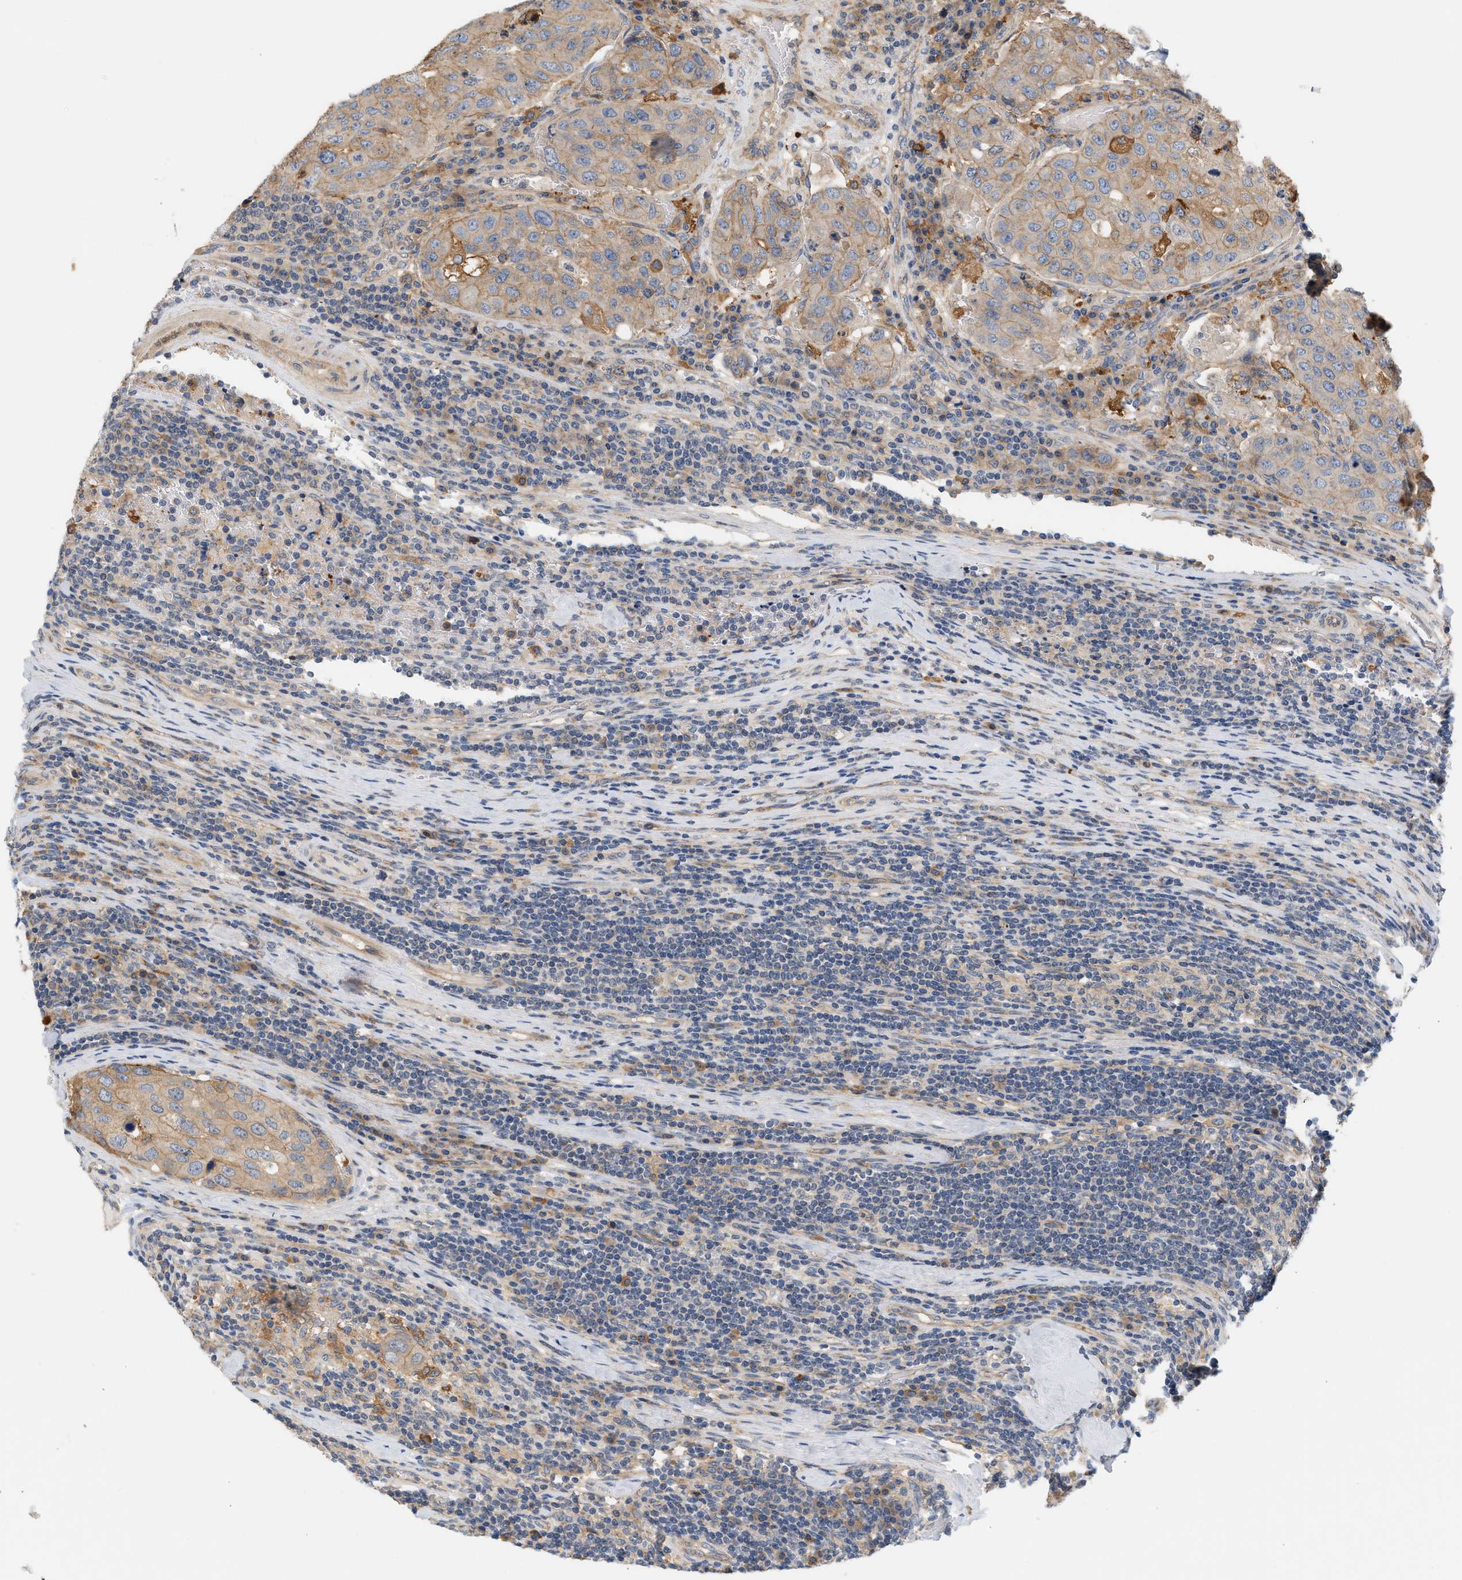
{"staining": {"intensity": "weak", "quantity": "25%-75%", "location": "cytoplasmic/membranous"}, "tissue": "urothelial cancer", "cell_type": "Tumor cells", "image_type": "cancer", "snomed": [{"axis": "morphology", "description": "Urothelial carcinoma, High grade"}, {"axis": "topography", "description": "Lymph node"}, {"axis": "topography", "description": "Urinary bladder"}], "caption": "A brown stain highlights weak cytoplasmic/membranous positivity of a protein in human urothelial carcinoma (high-grade) tumor cells. Nuclei are stained in blue.", "gene": "CTXN1", "patient": {"sex": "male", "age": 51}}